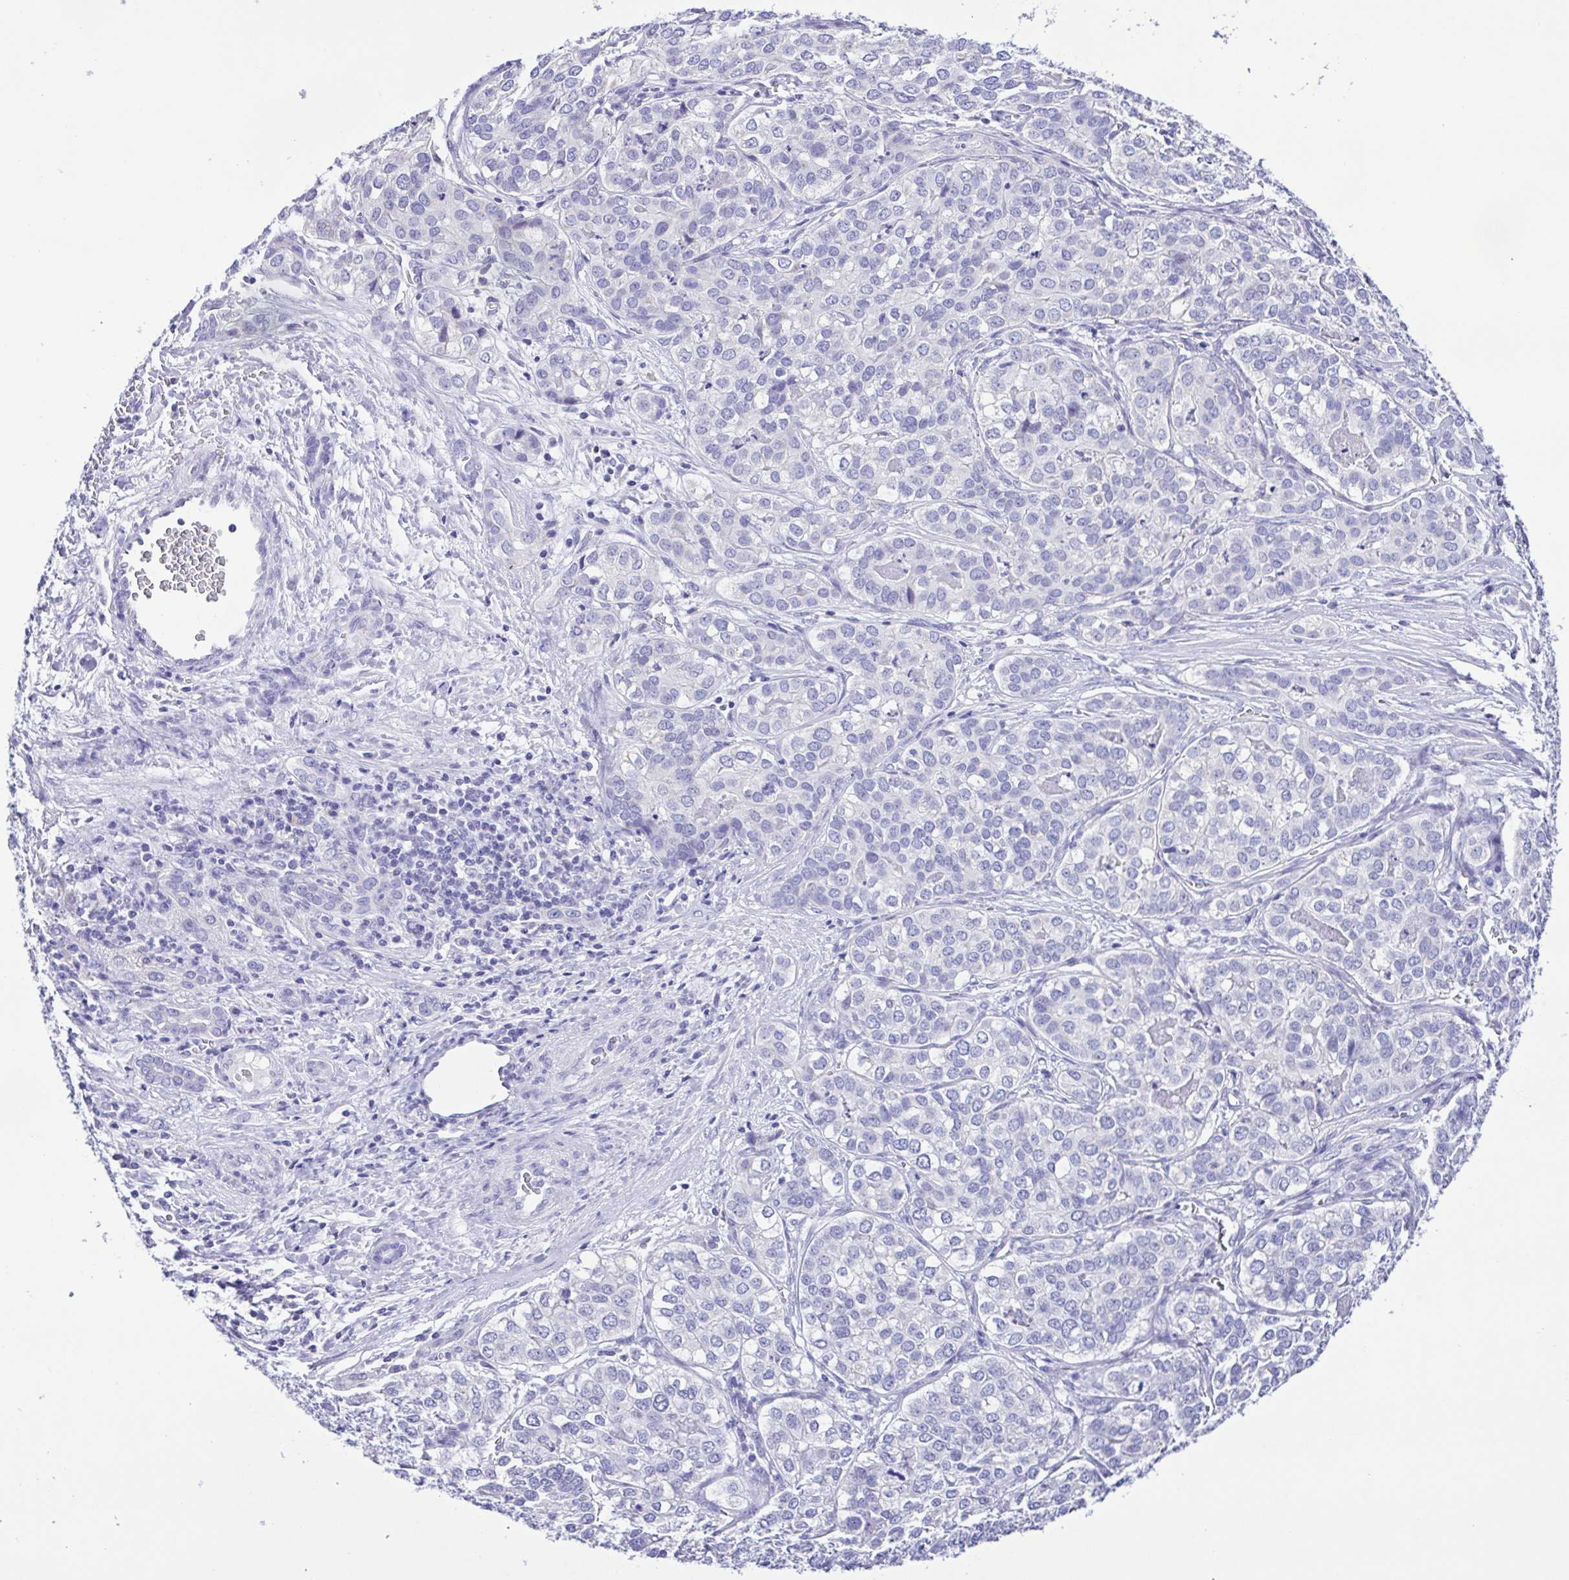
{"staining": {"intensity": "negative", "quantity": "none", "location": "none"}, "tissue": "liver cancer", "cell_type": "Tumor cells", "image_type": "cancer", "snomed": [{"axis": "morphology", "description": "Cholangiocarcinoma"}, {"axis": "topography", "description": "Liver"}], "caption": "Tumor cells show no significant expression in liver cancer (cholangiocarcinoma).", "gene": "CD72", "patient": {"sex": "male", "age": 56}}